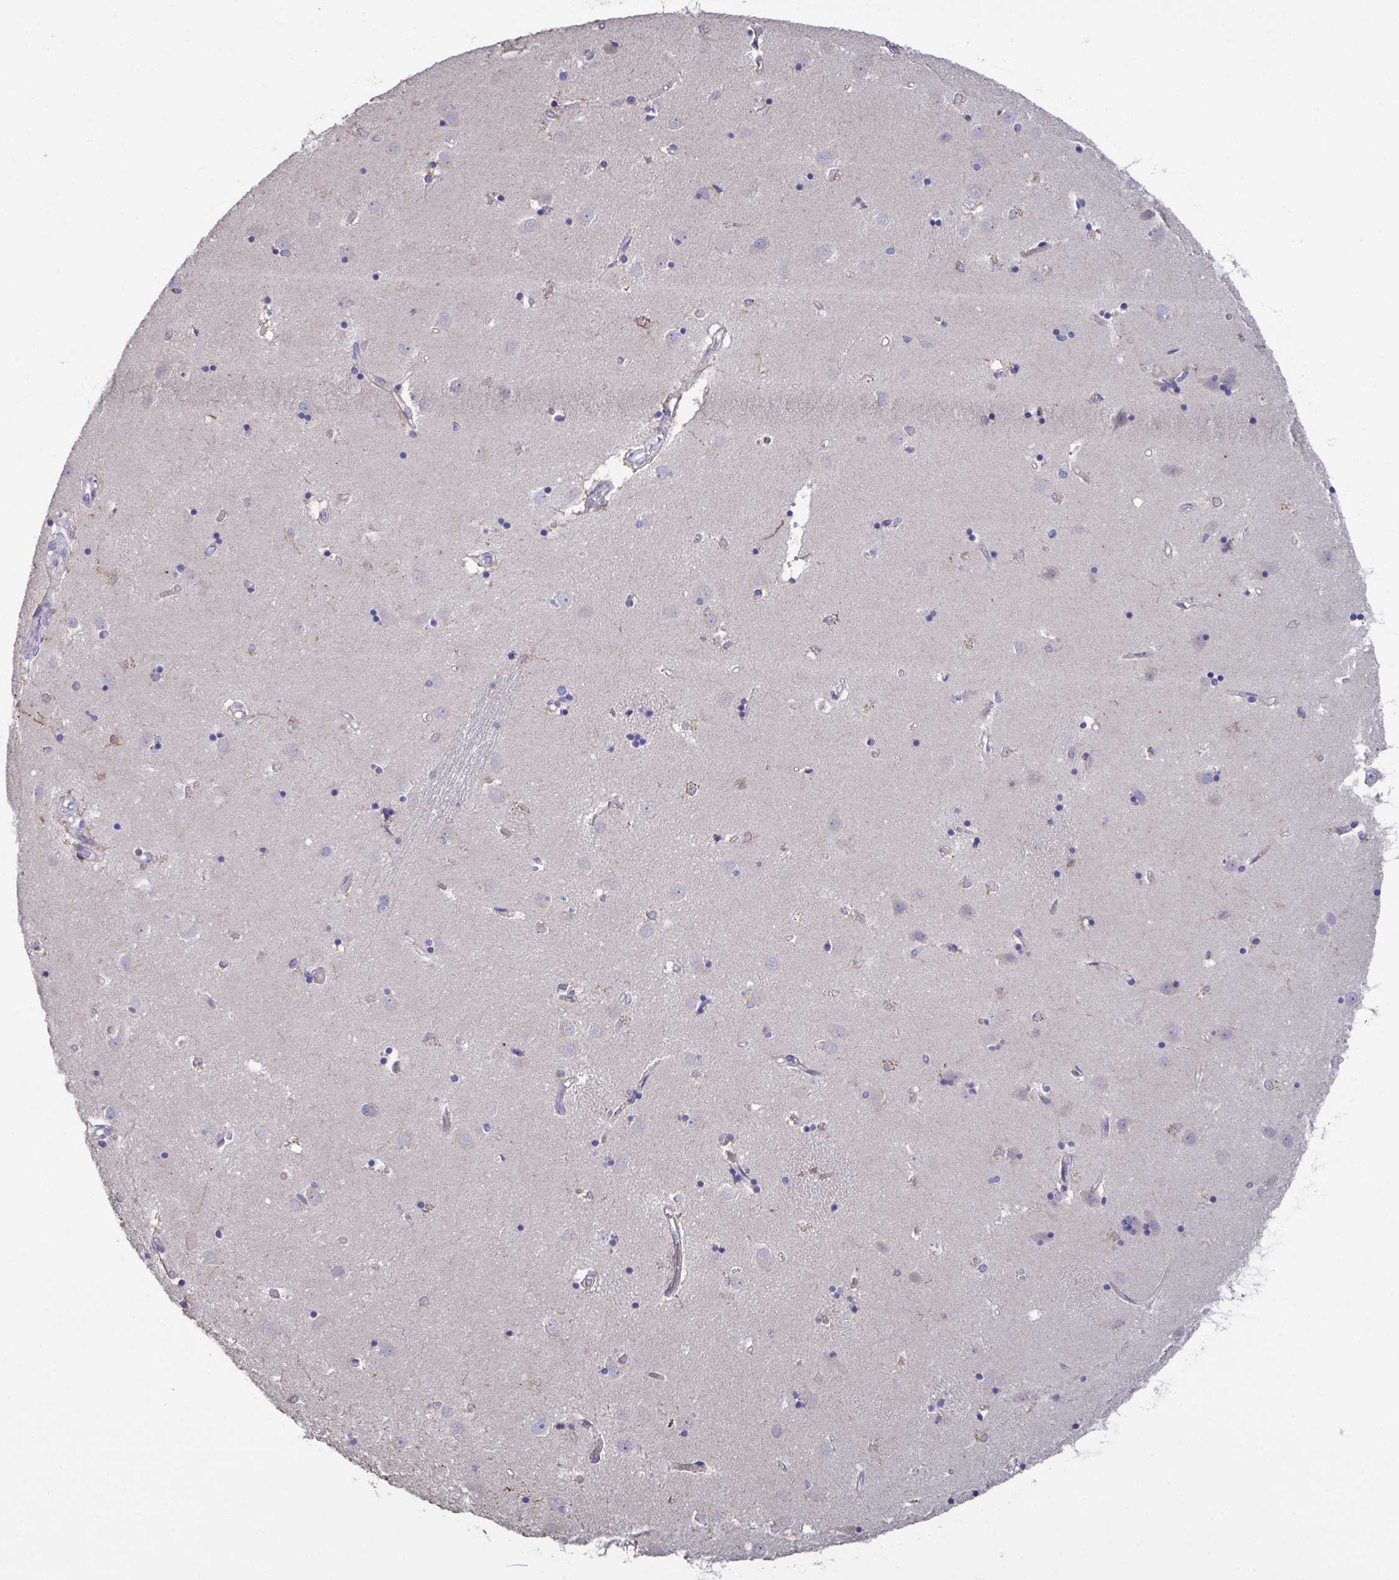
{"staining": {"intensity": "negative", "quantity": "none", "location": "none"}, "tissue": "caudate", "cell_type": "Glial cells", "image_type": "normal", "snomed": [{"axis": "morphology", "description": "Normal tissue, NOS"}, {"axis": "topography", "description": "Lateral ventricle wall"}], "caption": "Protein analysis of benign caudate shows no significant positivity in glial cells. (DAB (3,3'-diaminobenzidine) IHC visualized using brightfield microscopy, high magnification).", "gene": "GLDC", "patient": {"sex": "male", "age": 54}}